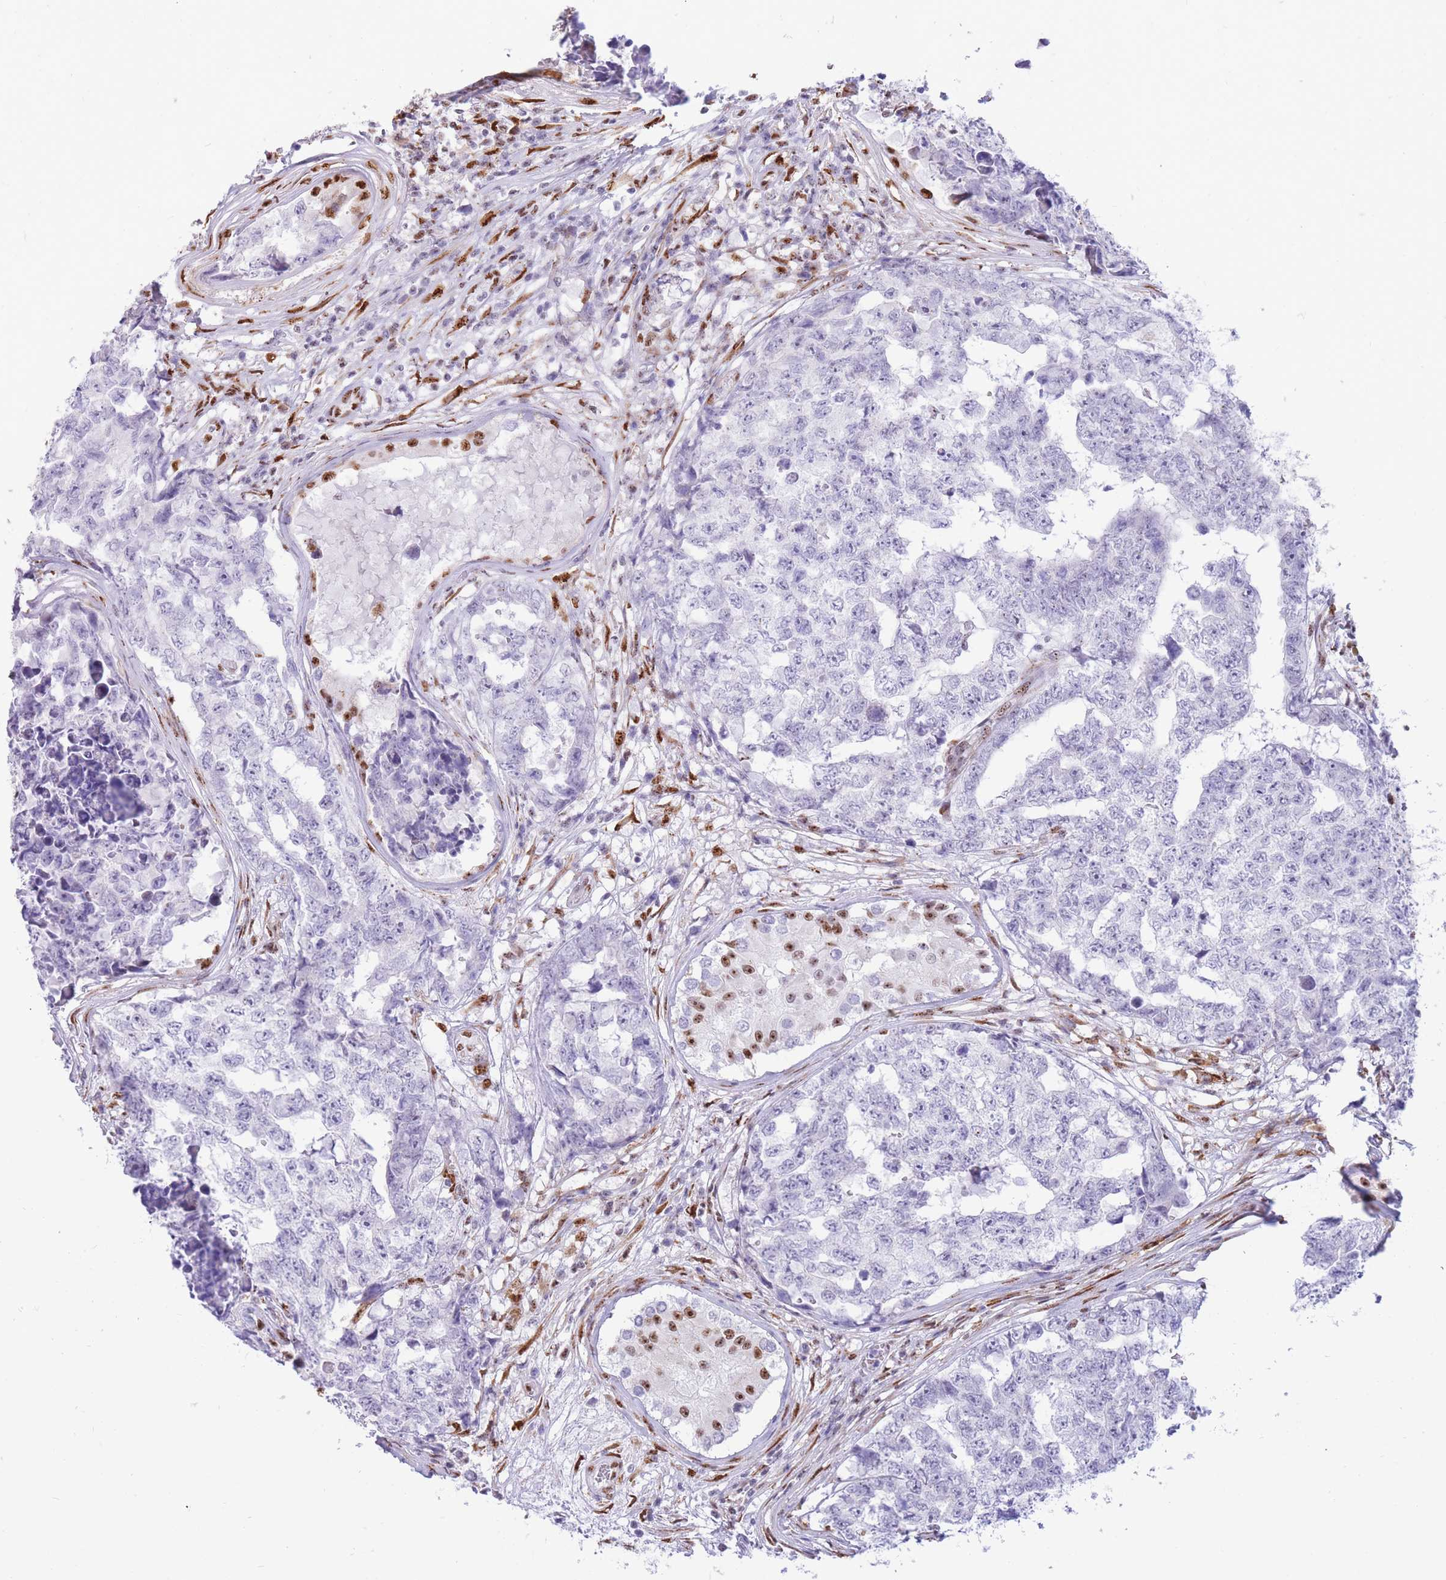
{"staining": {"intensity": "negative", "quantity": "none", "location": "none"}, "tissue": "testis cancer", "cell_type": "Tumor cells", "image_type": "cancer", "snomed": [{"axis": "morphology", "description": "Carcinoma, Embryonal, NOS"}, {"axis": "topography", "description": "Testis"}], "caption": "Immunohistochemistry (IHC) photomicrograph of neoplastic tissue: human testis cancer stained with DAB exhibits no significant protein positivity in tumor cells.", "gene": "FAM153A", "patient": {"sex": "male", "age": 25}}